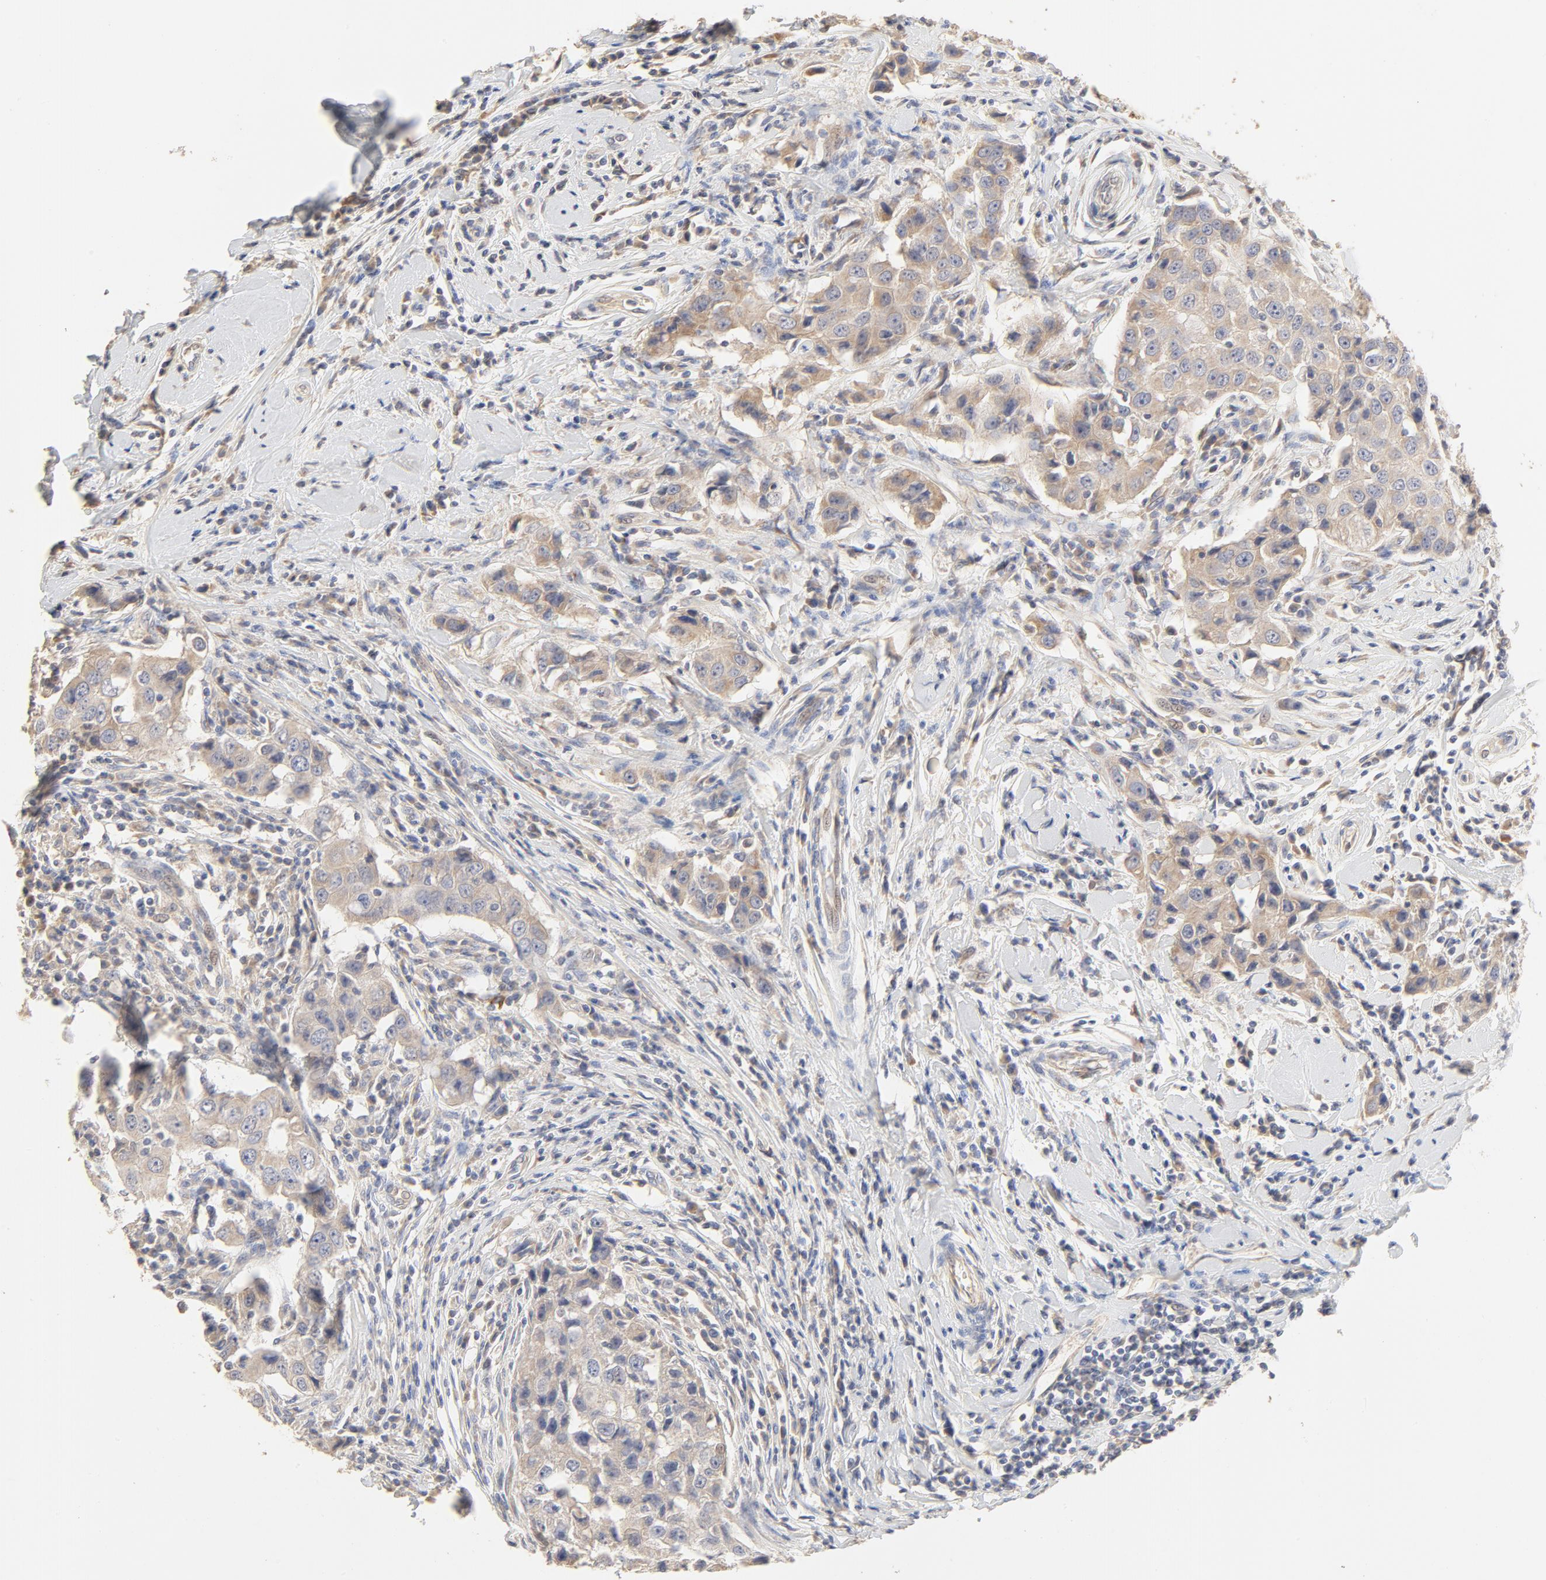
{"staining": {"intensity": "weak", "quantity": "25%-75%", "location": "cytoplasmic/membranous"}, "tissue": "breast cancer", "cell_type": "Tumor cells", "image_type": "cancer", "snomed": [{"axis": "morphology", "description": "Duct carcinoma"}, {"axis": "topography", "description": "Breast"}], "caption": "Human invasive ductal carcinoma (breast) stained with a protein marker exhibits weak staining in tumor cells.", "gene": "FCGBP", "patient": {"sex": "female", "age": 27}}